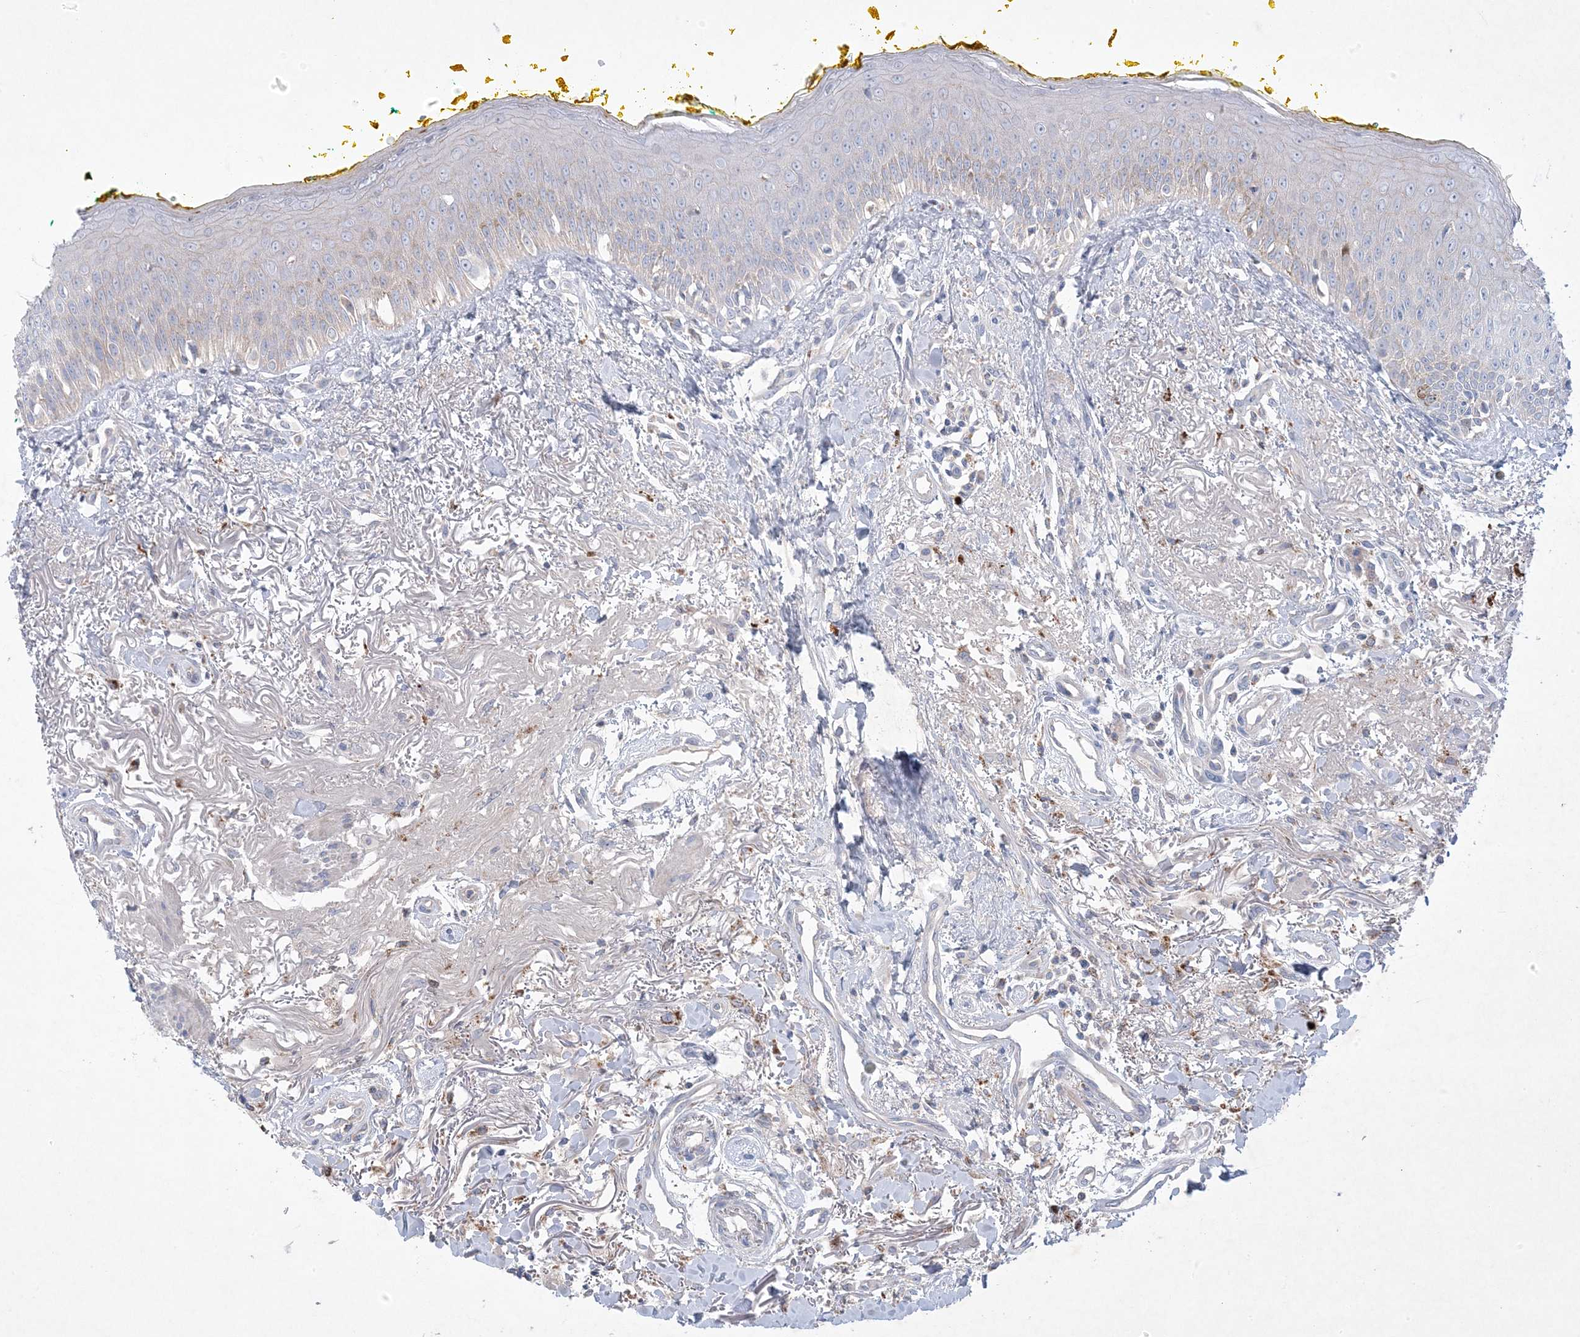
{"staining": {"intensity": "negative", "quantity": "none", "location": "none"}, "tissue": "oral mucosa", "cell_type": "Squamous epithelial cells", "image_type": "normal", "snomed": [{"axis": "morphology", "description": "Normal tissue, NOS"}, {"axis": "topography", "description": "Oral tissue"}], "caption": "The micrograph displays no staining of squamous epithelial cells in benign oral mucosa. (DAB (3,3'-diaminobenzidine) IHC visualized using brightfield microscopy, high magnification).", "gene": "KCTD6", "patient": {"sex": "female", "age": 70}}